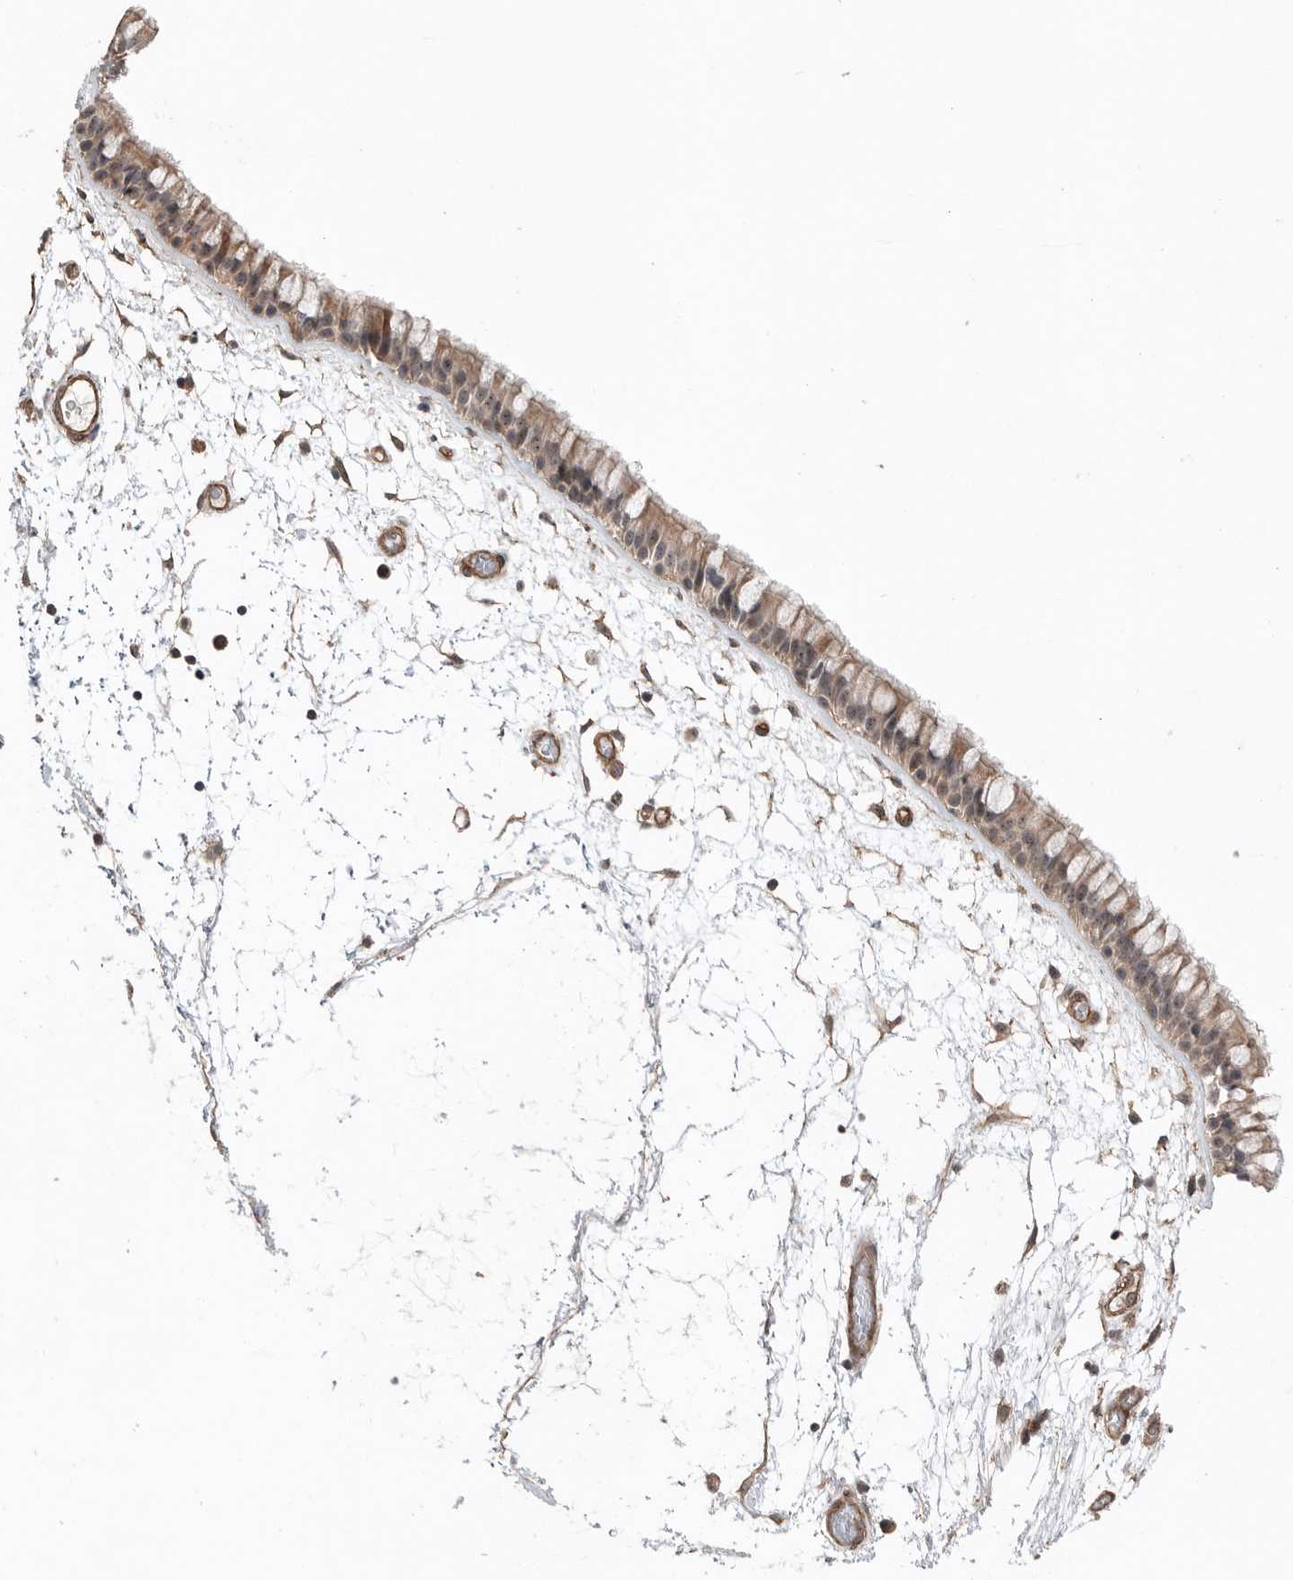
{"staining": {"intensity": "weak", "quantity": ">75%", "location": "cytoplasmic/membranous"}, "tissue": "nasopharynx", "cell_type": "Respiratory epithelial cells", "image_type": "normal", "snomed": [{"axis": "morphology", "description": "Normal tissue, NOS"}, {"axis": "morphology", "description": "Inflammation, NOS"}, {"axis": "topography", "description": "Nasopharynx"}], "caption": "Human nasopharynx stained for a protein (brown) demonstrates weak cytoplasmic/membranous positive positivity in about >75% of respiratory epithelial cells.", "gene": "PEAK1", "patient": {"sex": "male", "age": 48}}